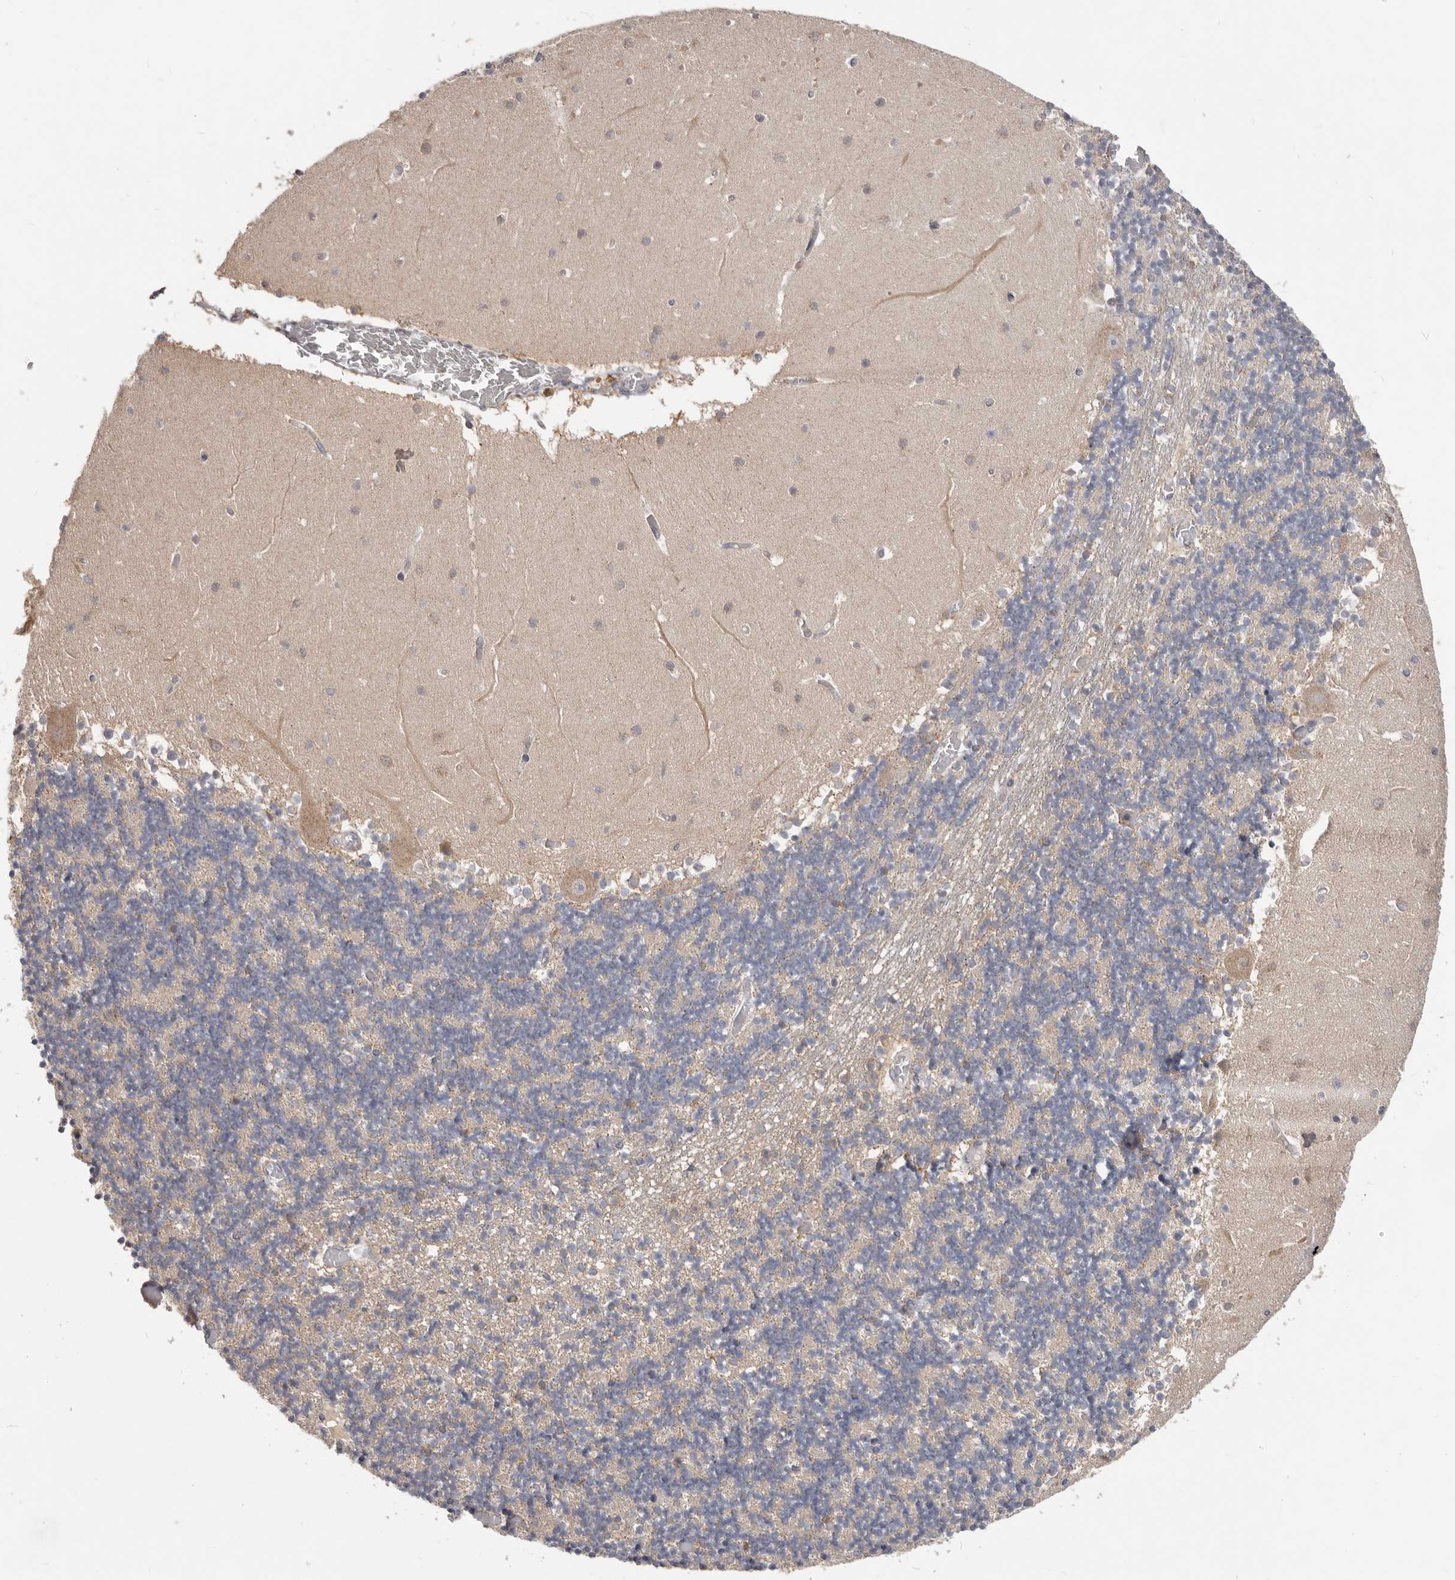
{"staining": {"intensity": "negative", "quantity": "none", "location": "none"}, "tissue": "cerebellum", "cell_type": "Cells in granular layer", "image_type": "normal", "snomed": [{"axis": "morphology", "description": "Normal tissue, NOS"}, {"axis": "topography", "description": "Cerebellum"}], "caption": "Cells in granular layer are negative for protein expression in normal human cerebellum. The staining is performed using DAB brown chromogen with nuclei counter-stained in using hematoxylin.", "gene": "WDR77", "patient": {"sex": "female", "age": 28}}